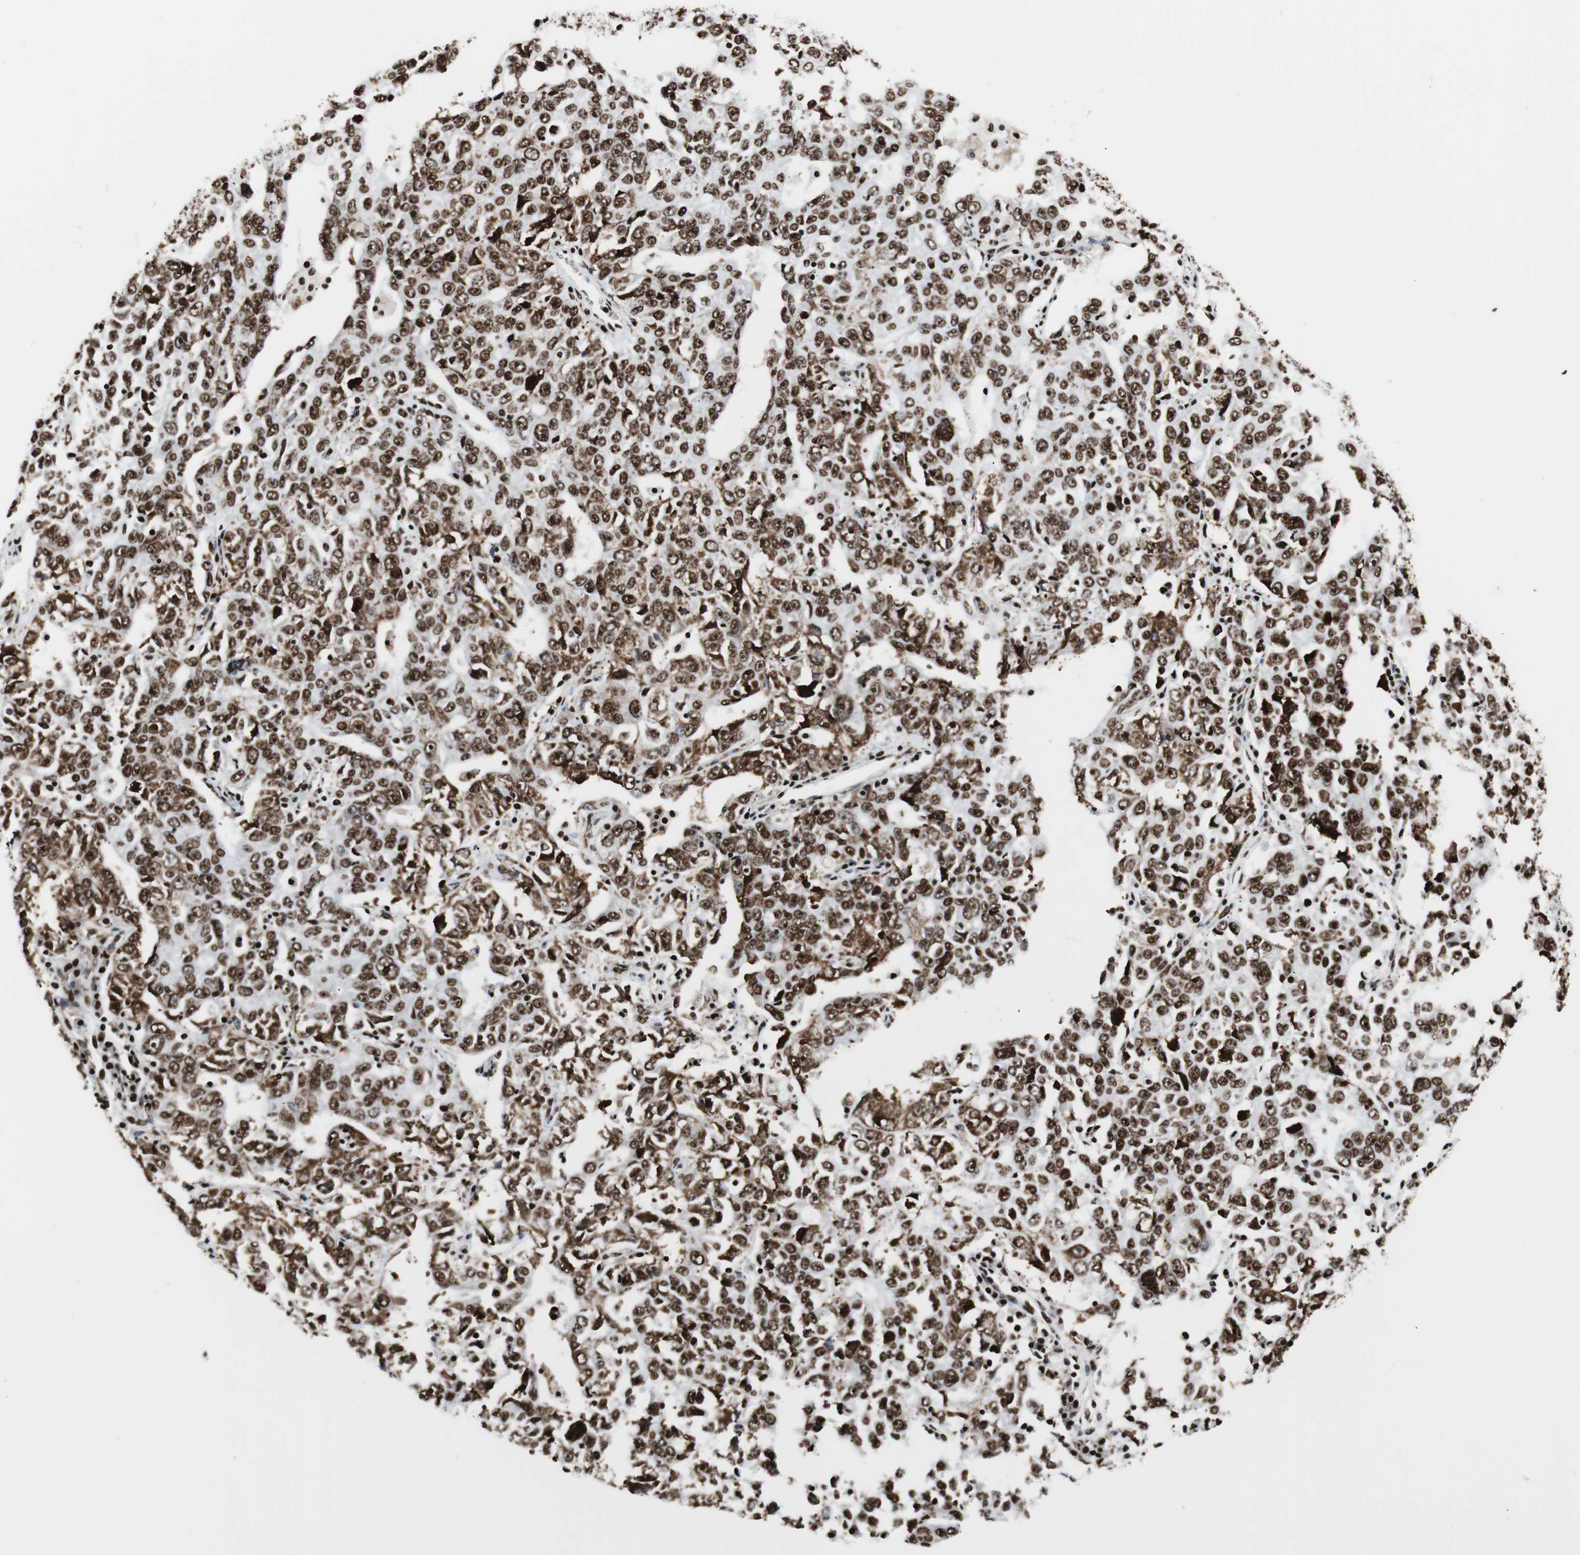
{"staining": {"intensity": "strong", "quantity": ">75%", "location": "nuclear"}, "tissue": "ovarian cancer", "cell_type": "Tumor cells", "image_type": "cancer", "snomed": [{"axis": "morphology", "description": "Carcinoma, endometroid"}, {"axis": "topography", "description": "Ovary"}], "caption": "Immunohistochemical staining of human ovarian endometroid carcinoma demonstrates strong nuclear protein staining in approximately >75% of tumor cells.", "gene": "NCL", "patient": {"sex": "female", "age": 62}}